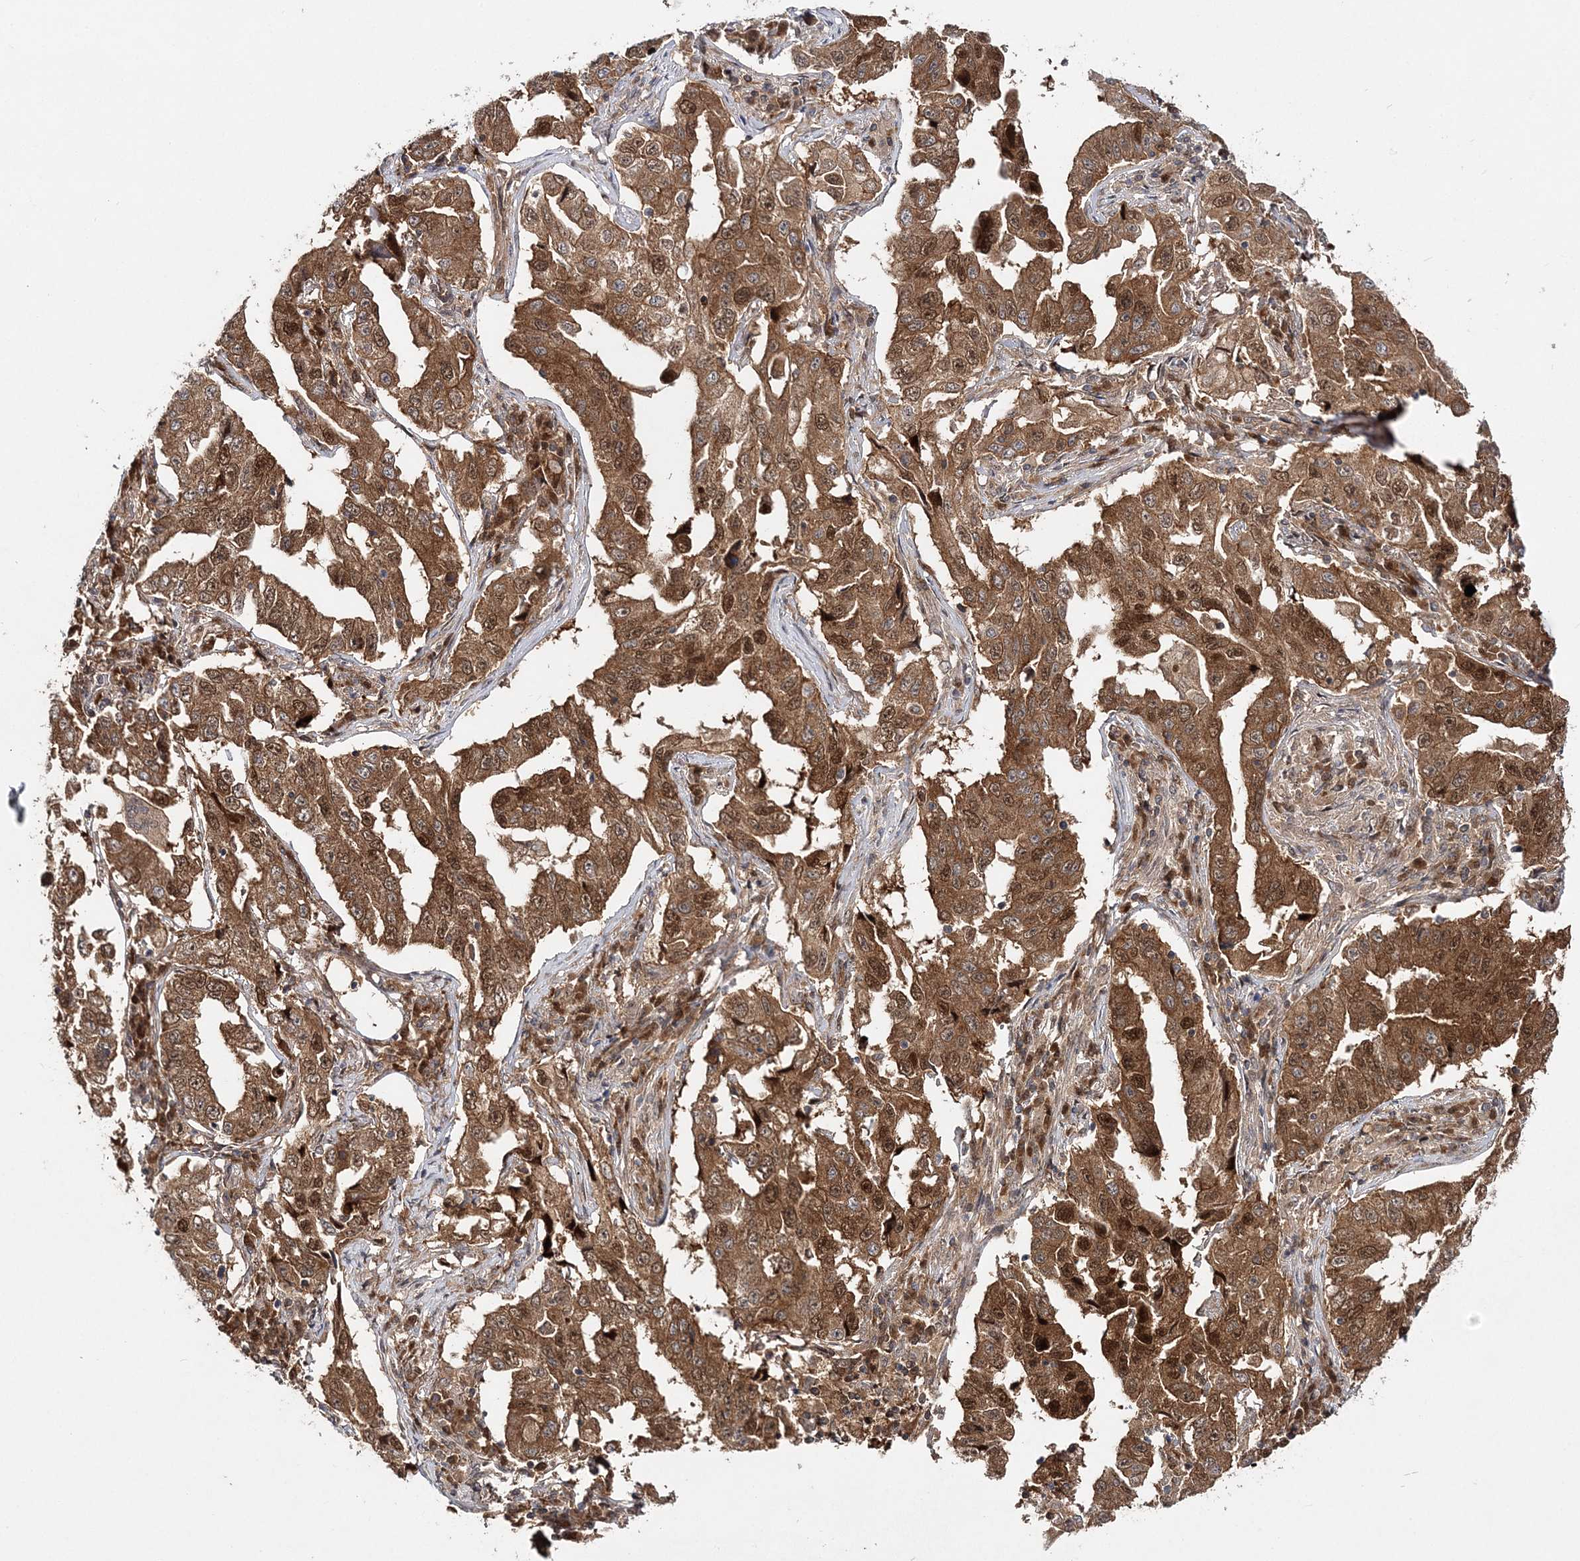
{"staining": {"intensity": "moderate", "quantity": ">75%", "location": "cytoplasmic/membranous,nuclear"}, "tissue": "lung cancer", "cell_type": "Tumor cells", "image_type": "cancer", "snomed": [{"axis": "morphology", "description": "Adenocarcinoma, NOS"}, {"axis": "topography", "description": "Lung"}], "caption": "This is a micrograph of immunohistochemistry staining of lung adenocarcinoma, which shows moderate staining in the cytoplasmic/membranous and nuclear of tumor cells.", "gene": "NIF3L1", "patient": {"sex": "female", "age": 51}}